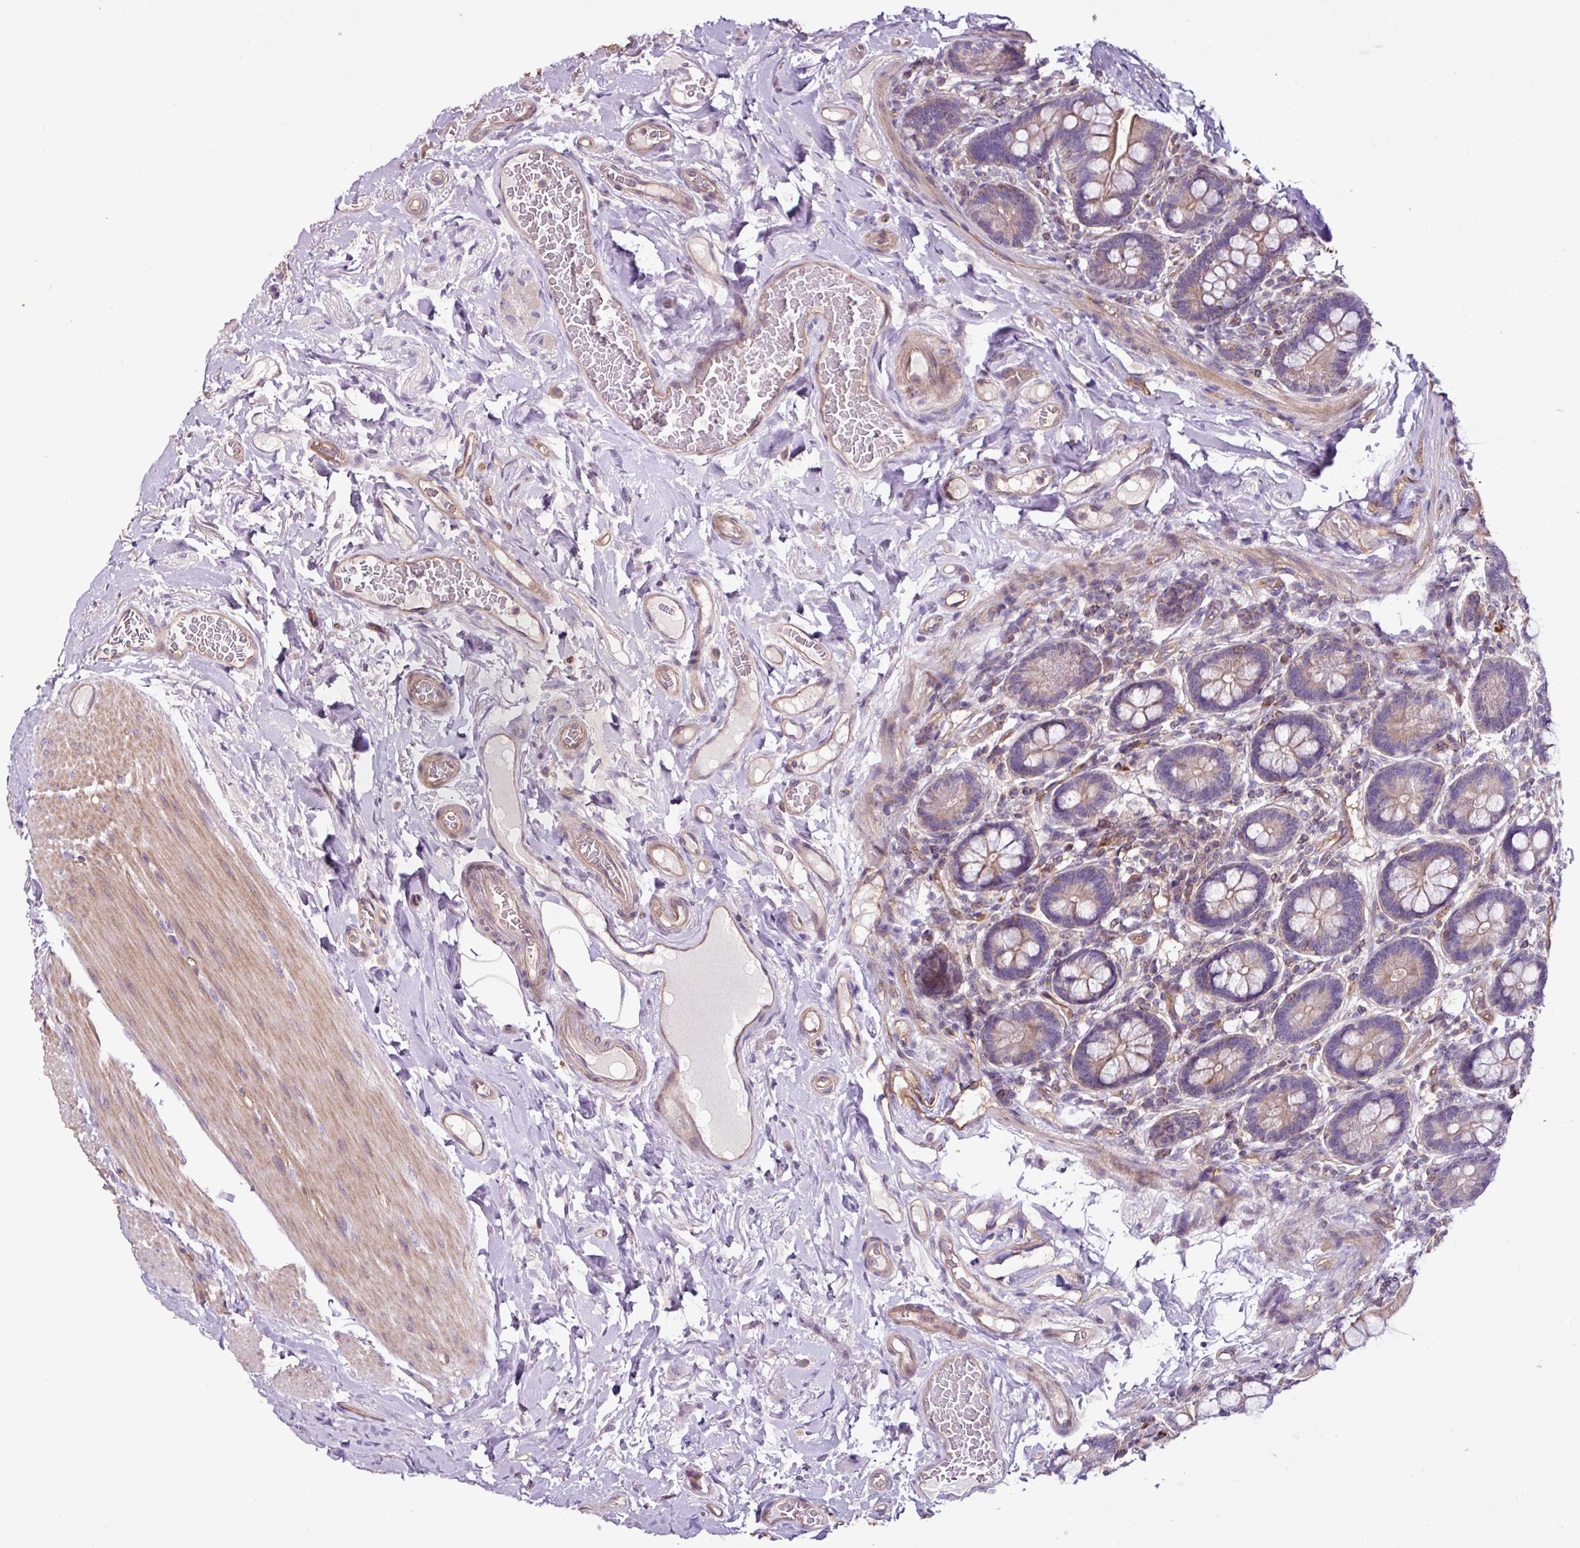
{"staining": {"intensity": "weak", "quantity": "25%-75%", "location": "cytoplasmic/membranous"}, "tissue": "small intestine", "cell_type": "Glandular cells", "image_type": "normal", "snomed": [{"axis": "morphology", "description": "Normal tissue, NOS"}, {"axis": "topography", "description": "Small intestine"}], "caption": "A brown stain labels weak cytoplasmic/membranous staining of a protein in glandular cells of normal human small intestine. Immunohistochemistry (ihc) stains the protein in brown and the nuclei are stained blue.", "gene": "ZNF106", "patient": {"sex": "female", "age": 64}}